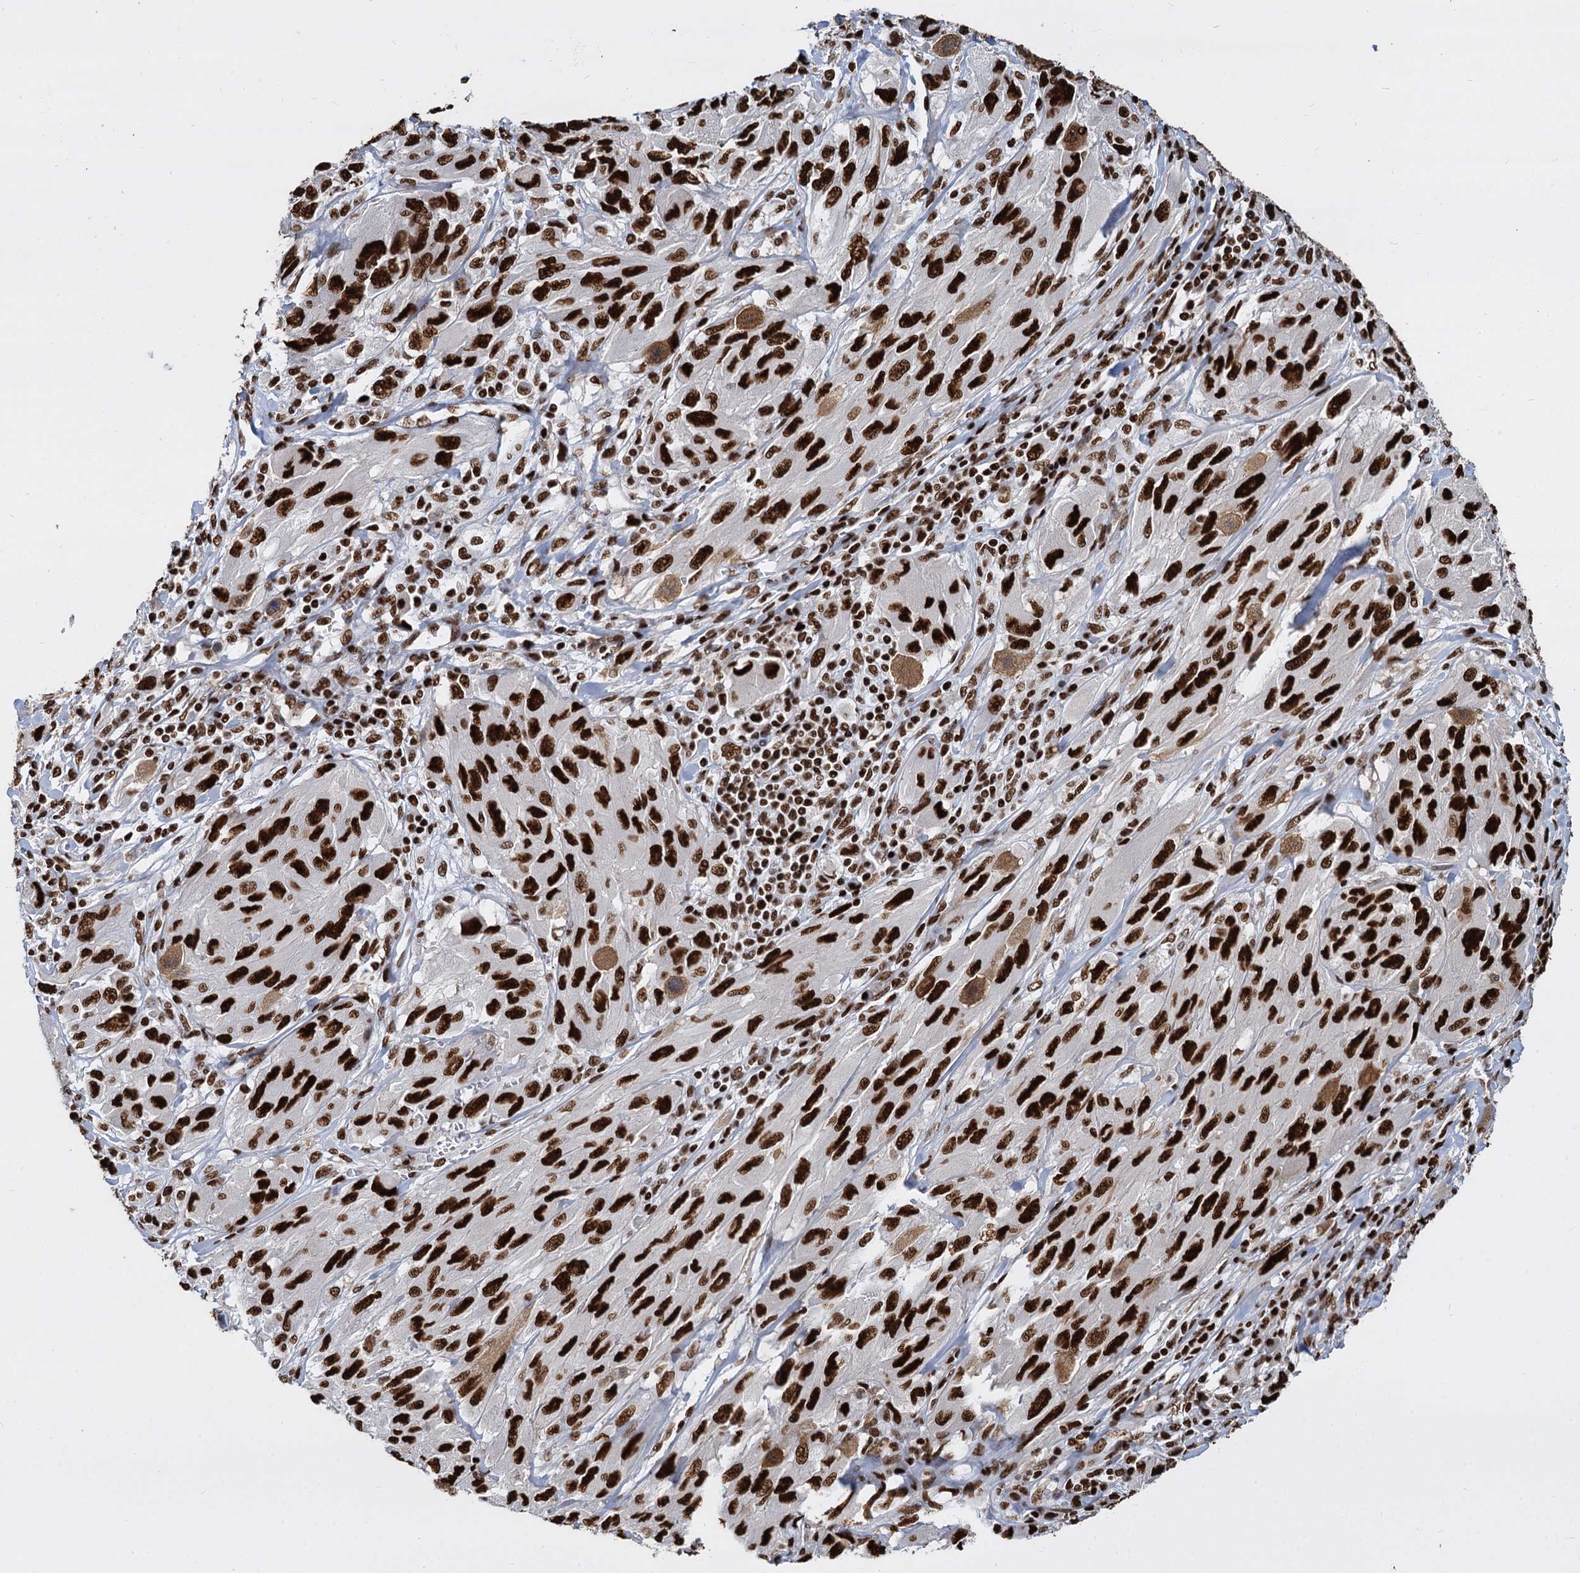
{"staining": {"intensity": "strong", "quantity": ">75%", "location": "nuclear"}, "tissue": "melanoma", "cell_type": "Tumor cells", "image_type": "cancer", "snomed": [{"axis": "morphology", "description": "Malignant melanoma, NOS"}, {"axis": "topography", "description": "Skin"}], "caption": "Malignant melanoma stained with immunohistochemistry (IHC) demonstrates strong nuclear expression in about >75% of tumor cells.", "gene": "DCPS", "patient": {"sex": "female", "age": 91}}